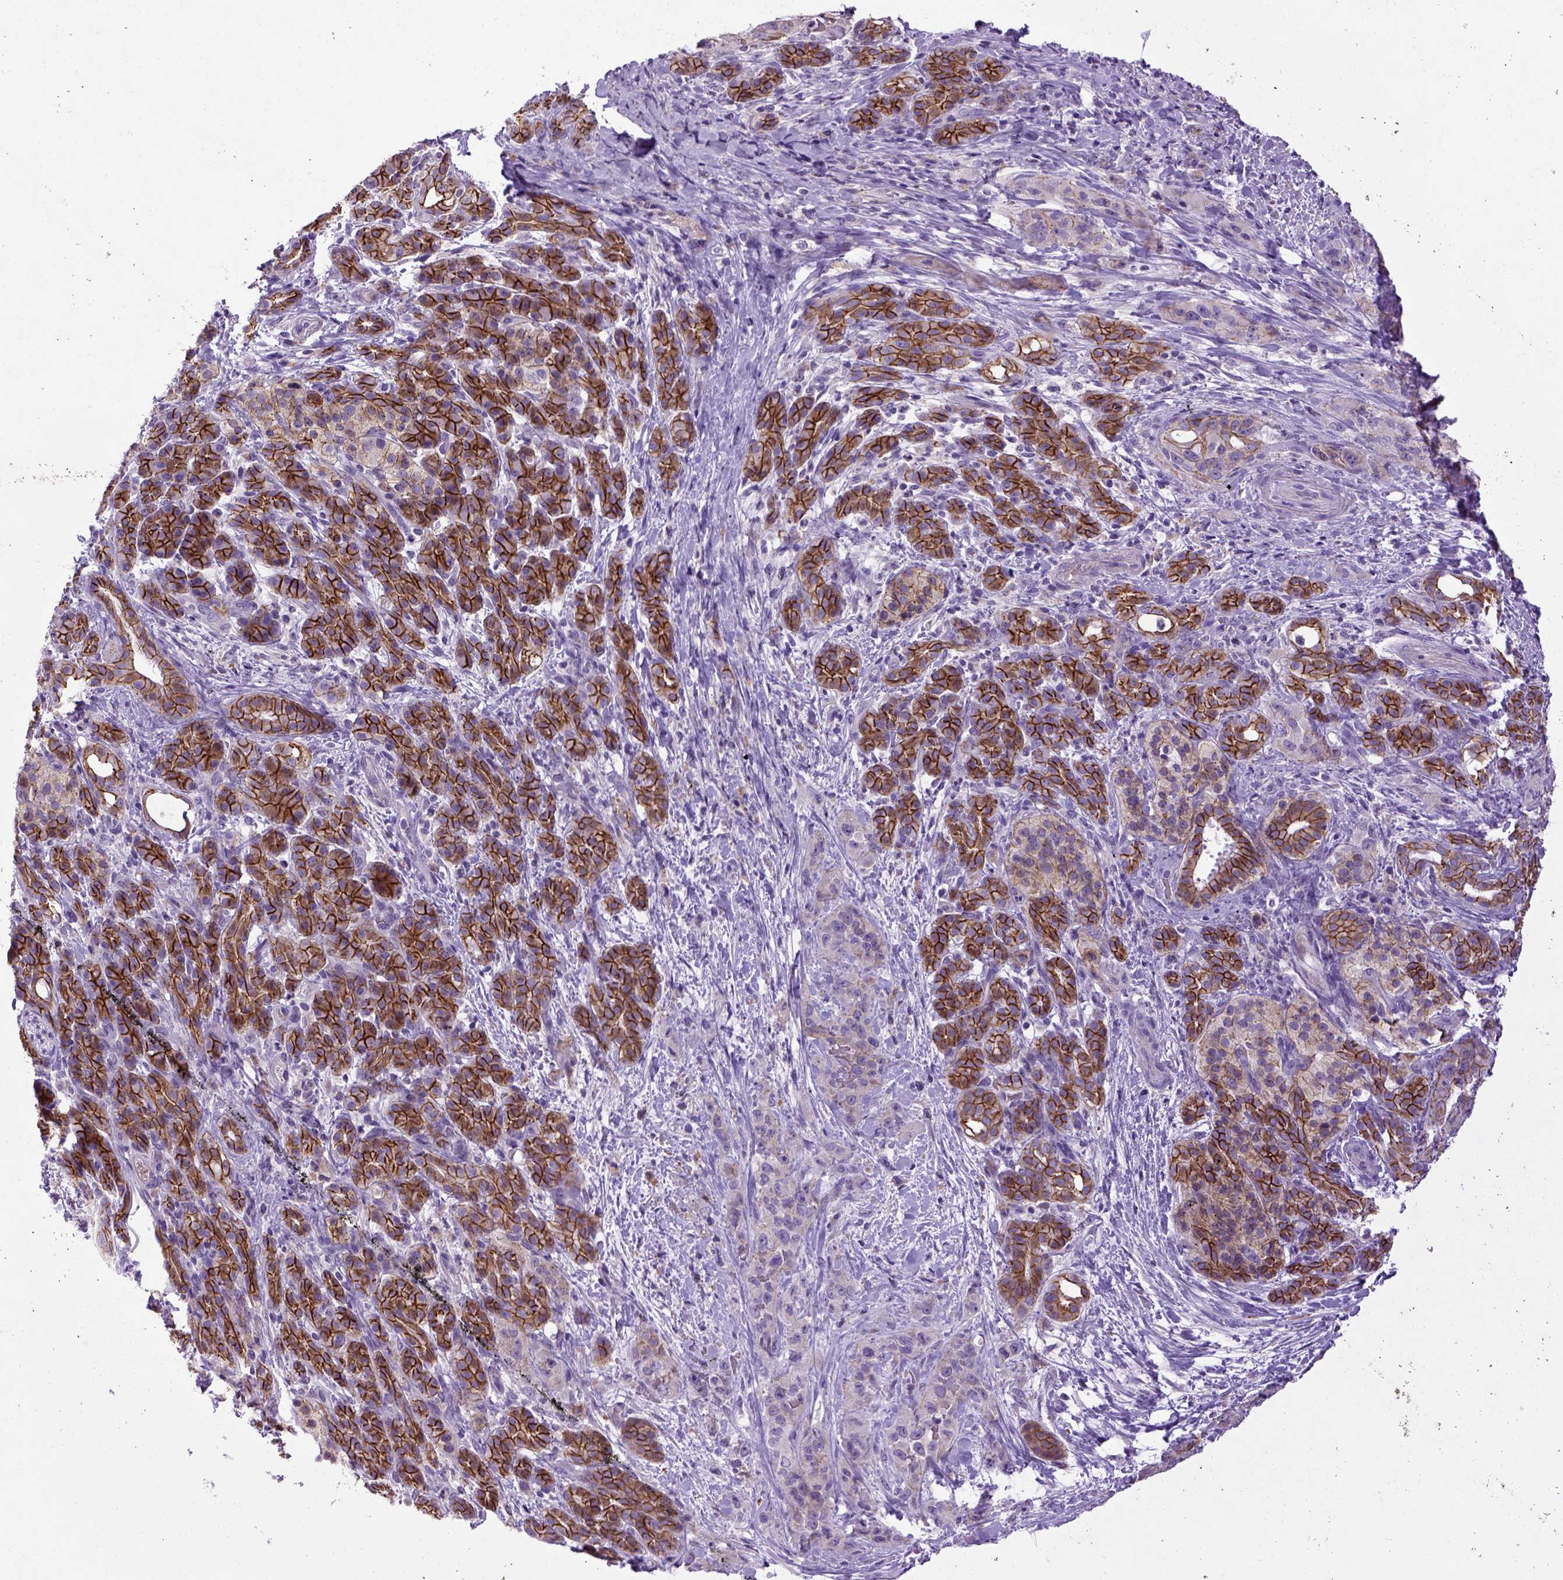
{"staining": {"intensity": "strong", "quantity": ">75%", "location": "cytoplasmic/membranous"}, "tissue": "pancreatic cancer", "cell_type": "Tumor cells", "image_type": "cancer", "snomed": [{"axis": "morphology", "description": "Adenocarcinoma, NOS"}, {"axis": "topography", "description": "Pancreas"}], "caption": "IHC of human pancreatic adenocarcinoma shows high levels of strong cytoplasmic/membranous expression in approximately >75% of tumor cells.", "gene": "CDH1", "patient": {"sex": "male", "age": 44}}